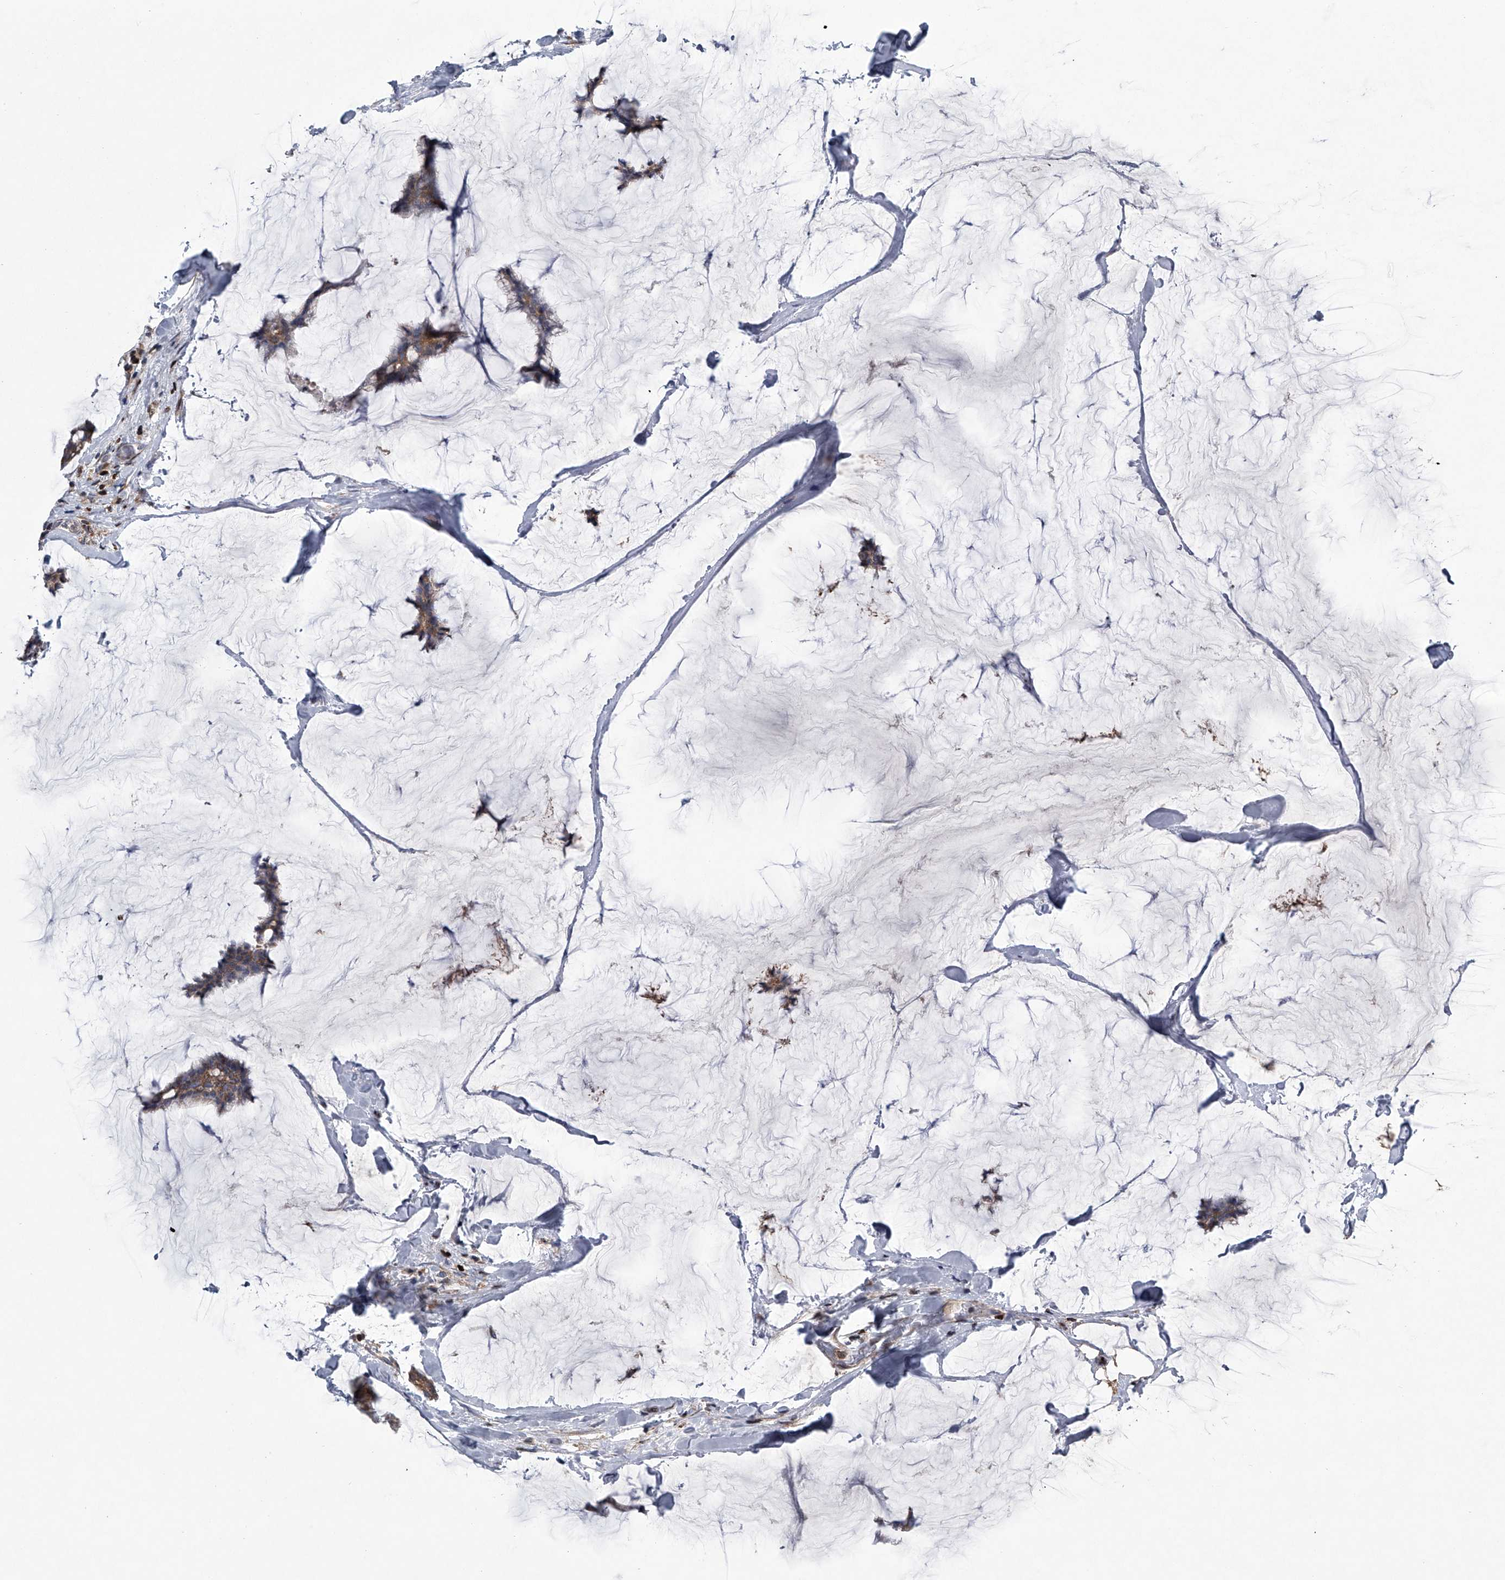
{"staining": {"intensity": "weak", "quantity": ">75%", "location": "cytoplasmic/membranous"}, "tissue": "breast cancer", "cell_type": "Tumor cells", "image_type": "cancer", "snomed": [{"axis": "morphology", "description": "Duct carcinoma"}, {"axis": "topography", "description": "Breast"}], "caption": "High-magnification brightfield microscopy of breast intraductal carcinoma stained with DAB (3,3'-diaminobenzidine) (brown) and counterstained with hematoxylin (blue). tumor cells exhibit weak cytoplasmic/membranous positivity is present in approximately>75% of cells.", "gene": "STRADA", "patient": {"sex": "female", "age": 93}}